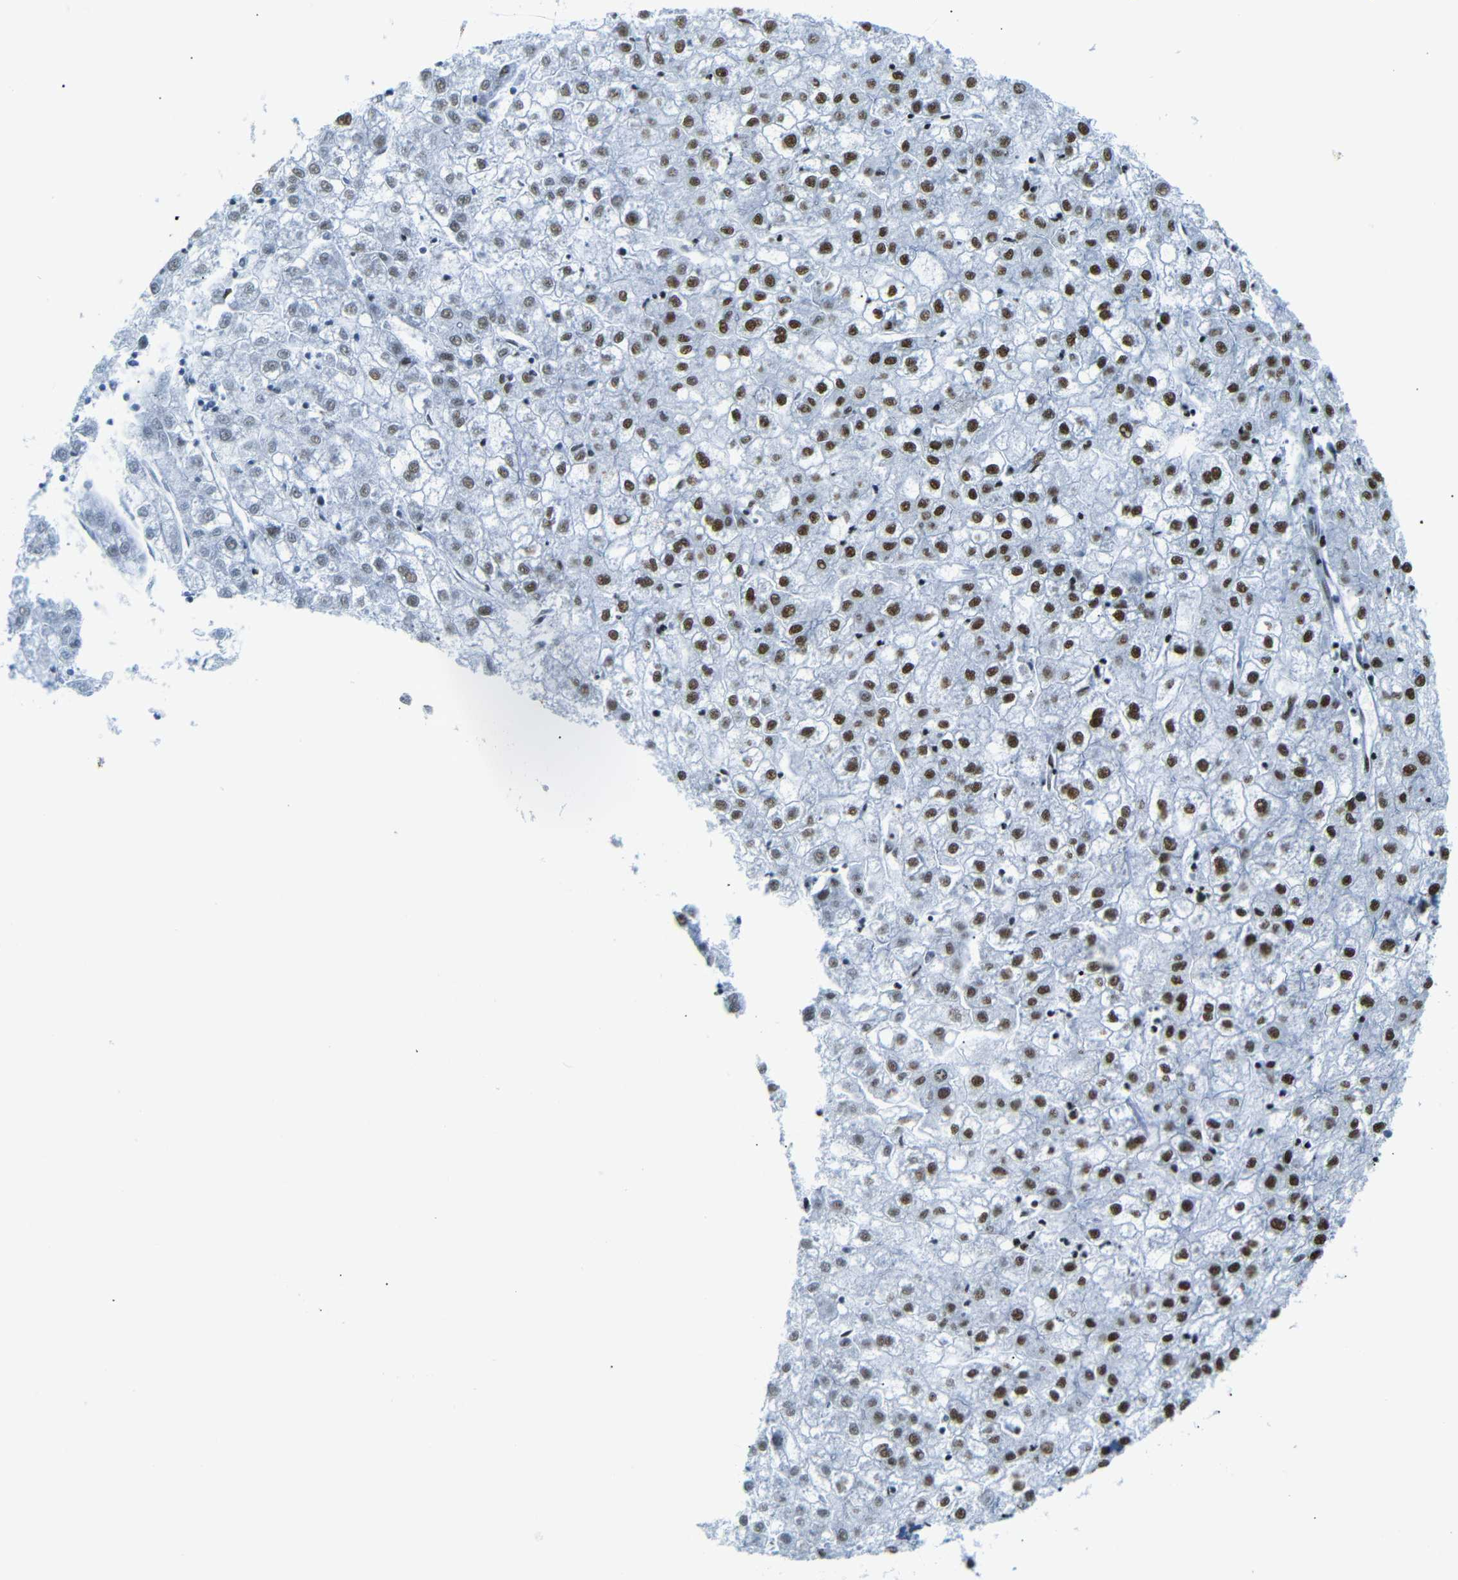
{"staining": {"intensity": "strong", "quantity": ">75%", "location": "nuclear"}, "tissue": "liver cancer", "cell_type": "Tumor cells", "image_type": "cancer", "snomed": [{"axis": "morphology", "description": "Carcinoma, Hepatocellular, NOS"}, {"axis": "topography", "description": "Liver"}], "caption": "Protein expression analysis of human hepatocellular carcinoma (liver) reveals strong nuclear staining in approximately >75% of tumor cells.", "gene": "TRA2B", "patient": {"sex": "male", "age": 72}}